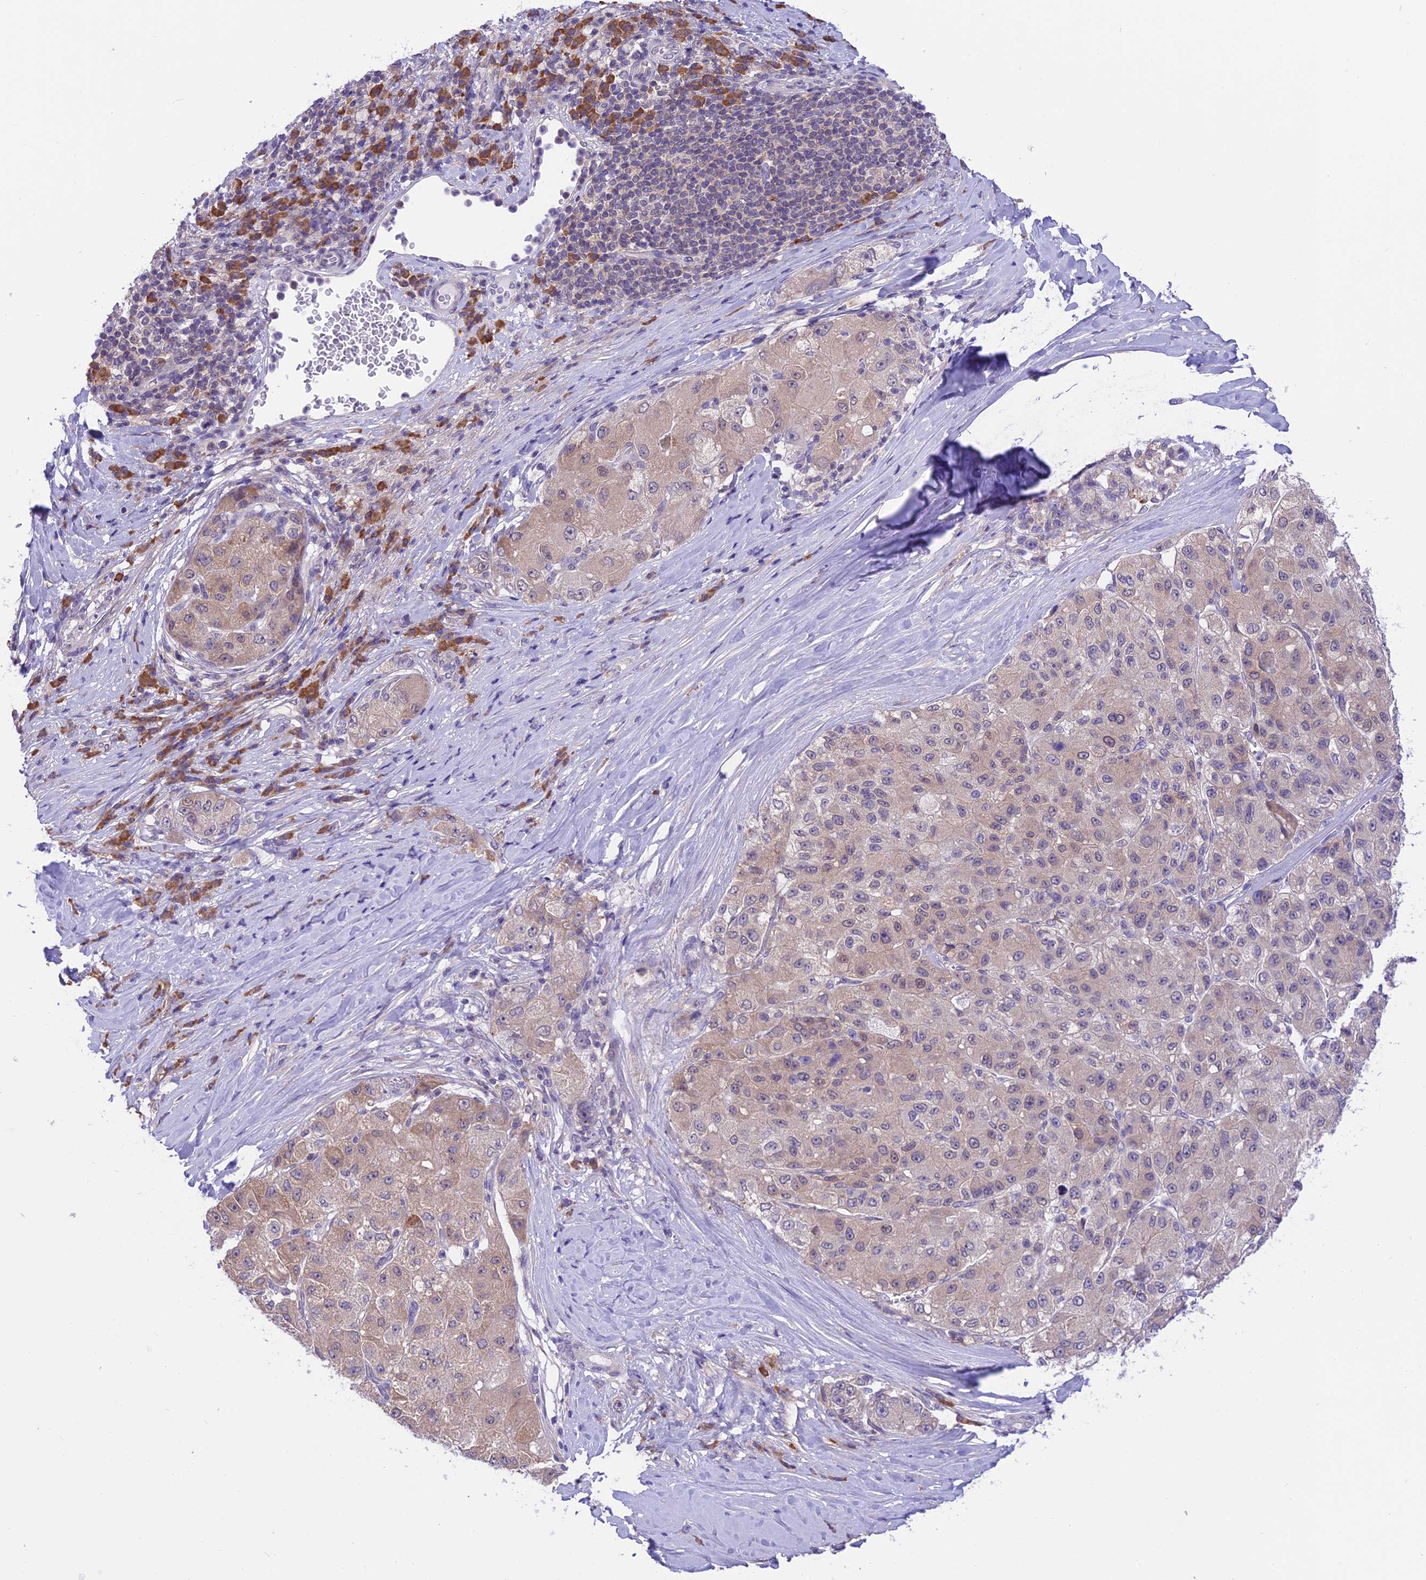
{"staining": {"intensity": "weak", "quantity": "25%-75%", "location": "cytoplasmic/membranous"}, "tissue": "liver cancer", "cell_type": "Tumor cells", "image_type": "cancer", "snomed": [{"axis": "morphology", "description": "Carcinoma, Hepatocellular, NOS"}, {"axis": "topography", "description": "Liver"}], "caption": "DAB immunohistochemical staining of hepatocellular carcinoma (liver) demonstrates weak cytoplasmic/membranous protein expression in about 25%-75% of tumor cells.", "gene": "RNF126", "patient": {"sex": "male", "age": 80}}